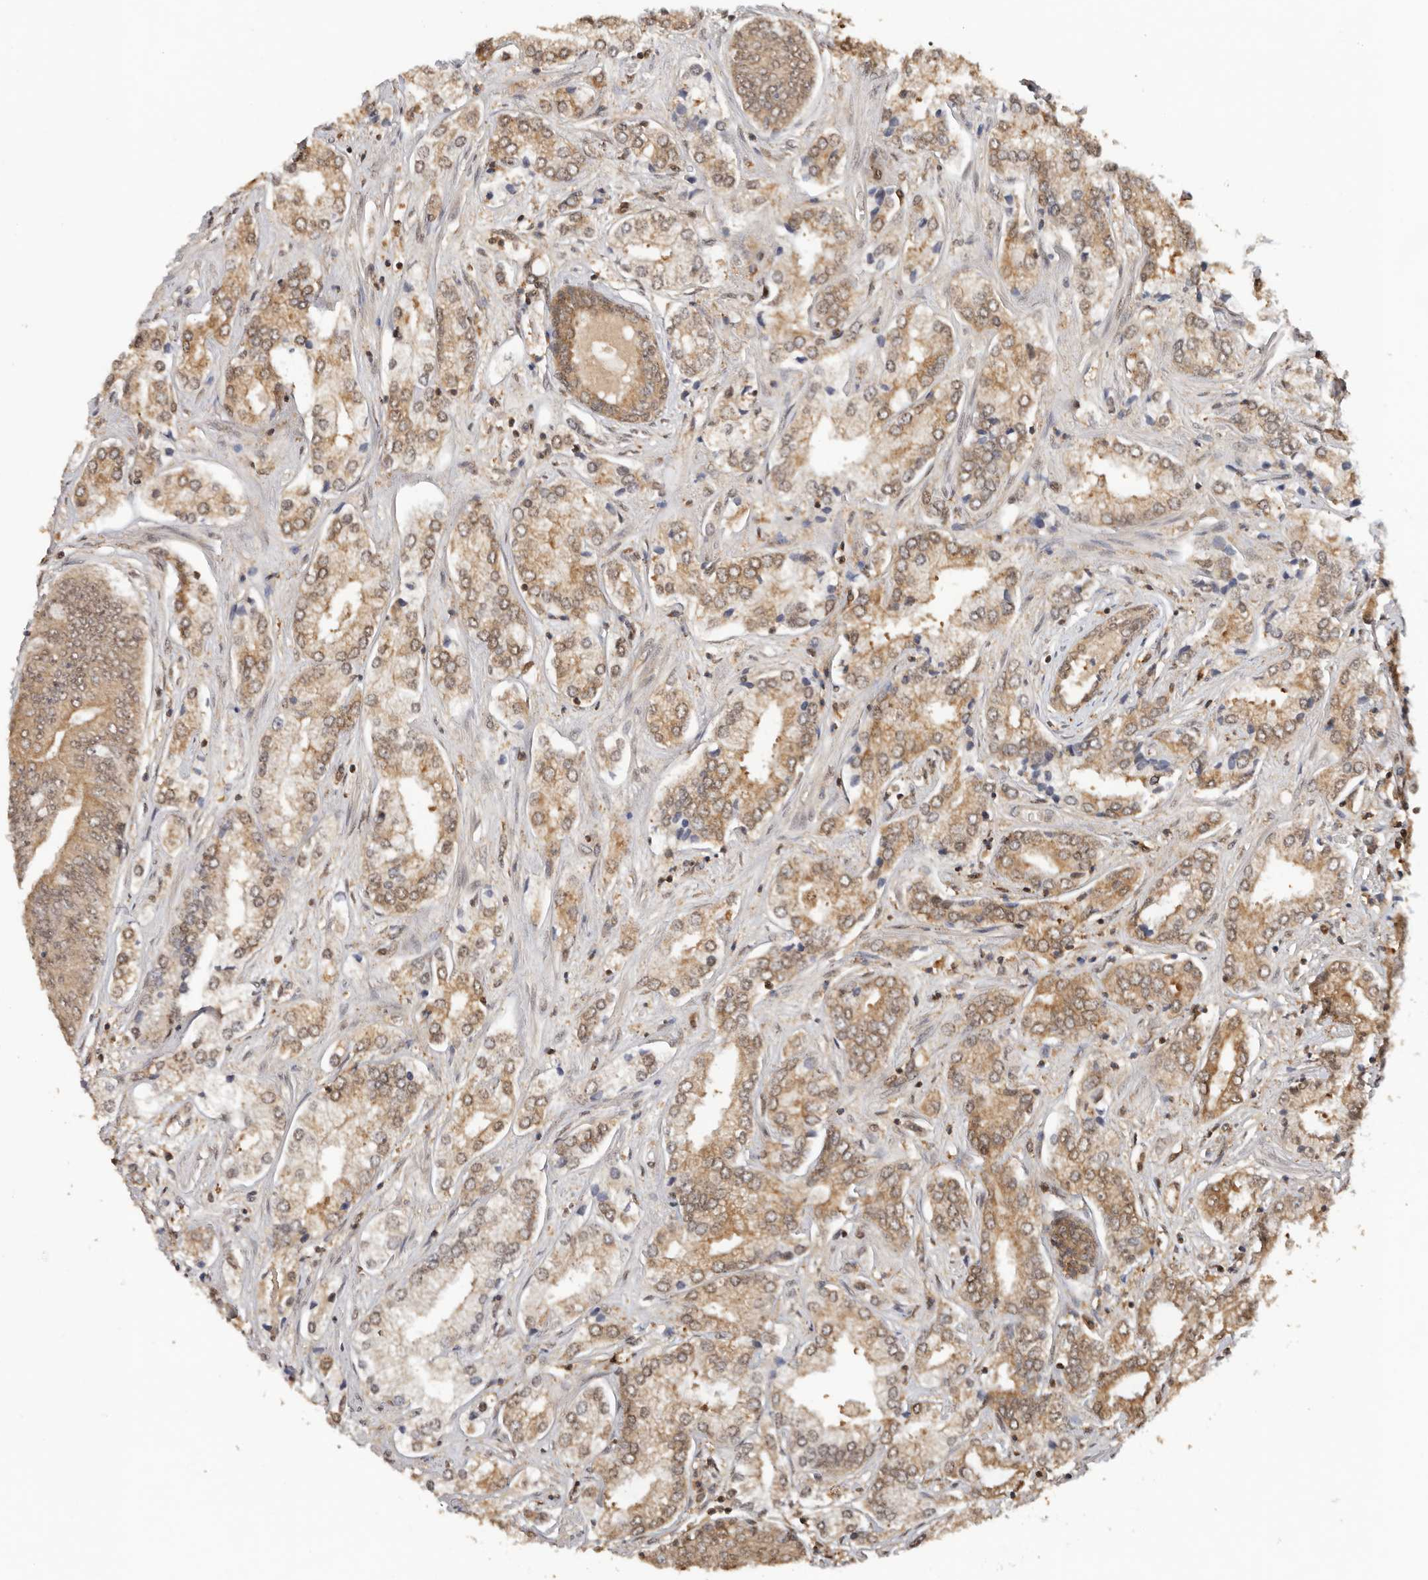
{"staining": {"intensity": "moderate", "quantity": ">75%", "location": "cytoplasmic/membranous"}, "tissue": "prostate cancer", "cell_type": "Tumor cells", "image_type": "cancer", "snomed": [{"axis": "morphology", "description": "Adenocarcinoma, High grade"}, {"axis": "topography", "description": "Prostate"}], "caption": "Prostate high-grade adenocarcinoma stained for a protein (brown) displays moderate cytoplasmic/membranous positive staining in about >75% of tumor cells.", "gene": "PSMA5", "patient": {"sex": "male", "age": 66}}